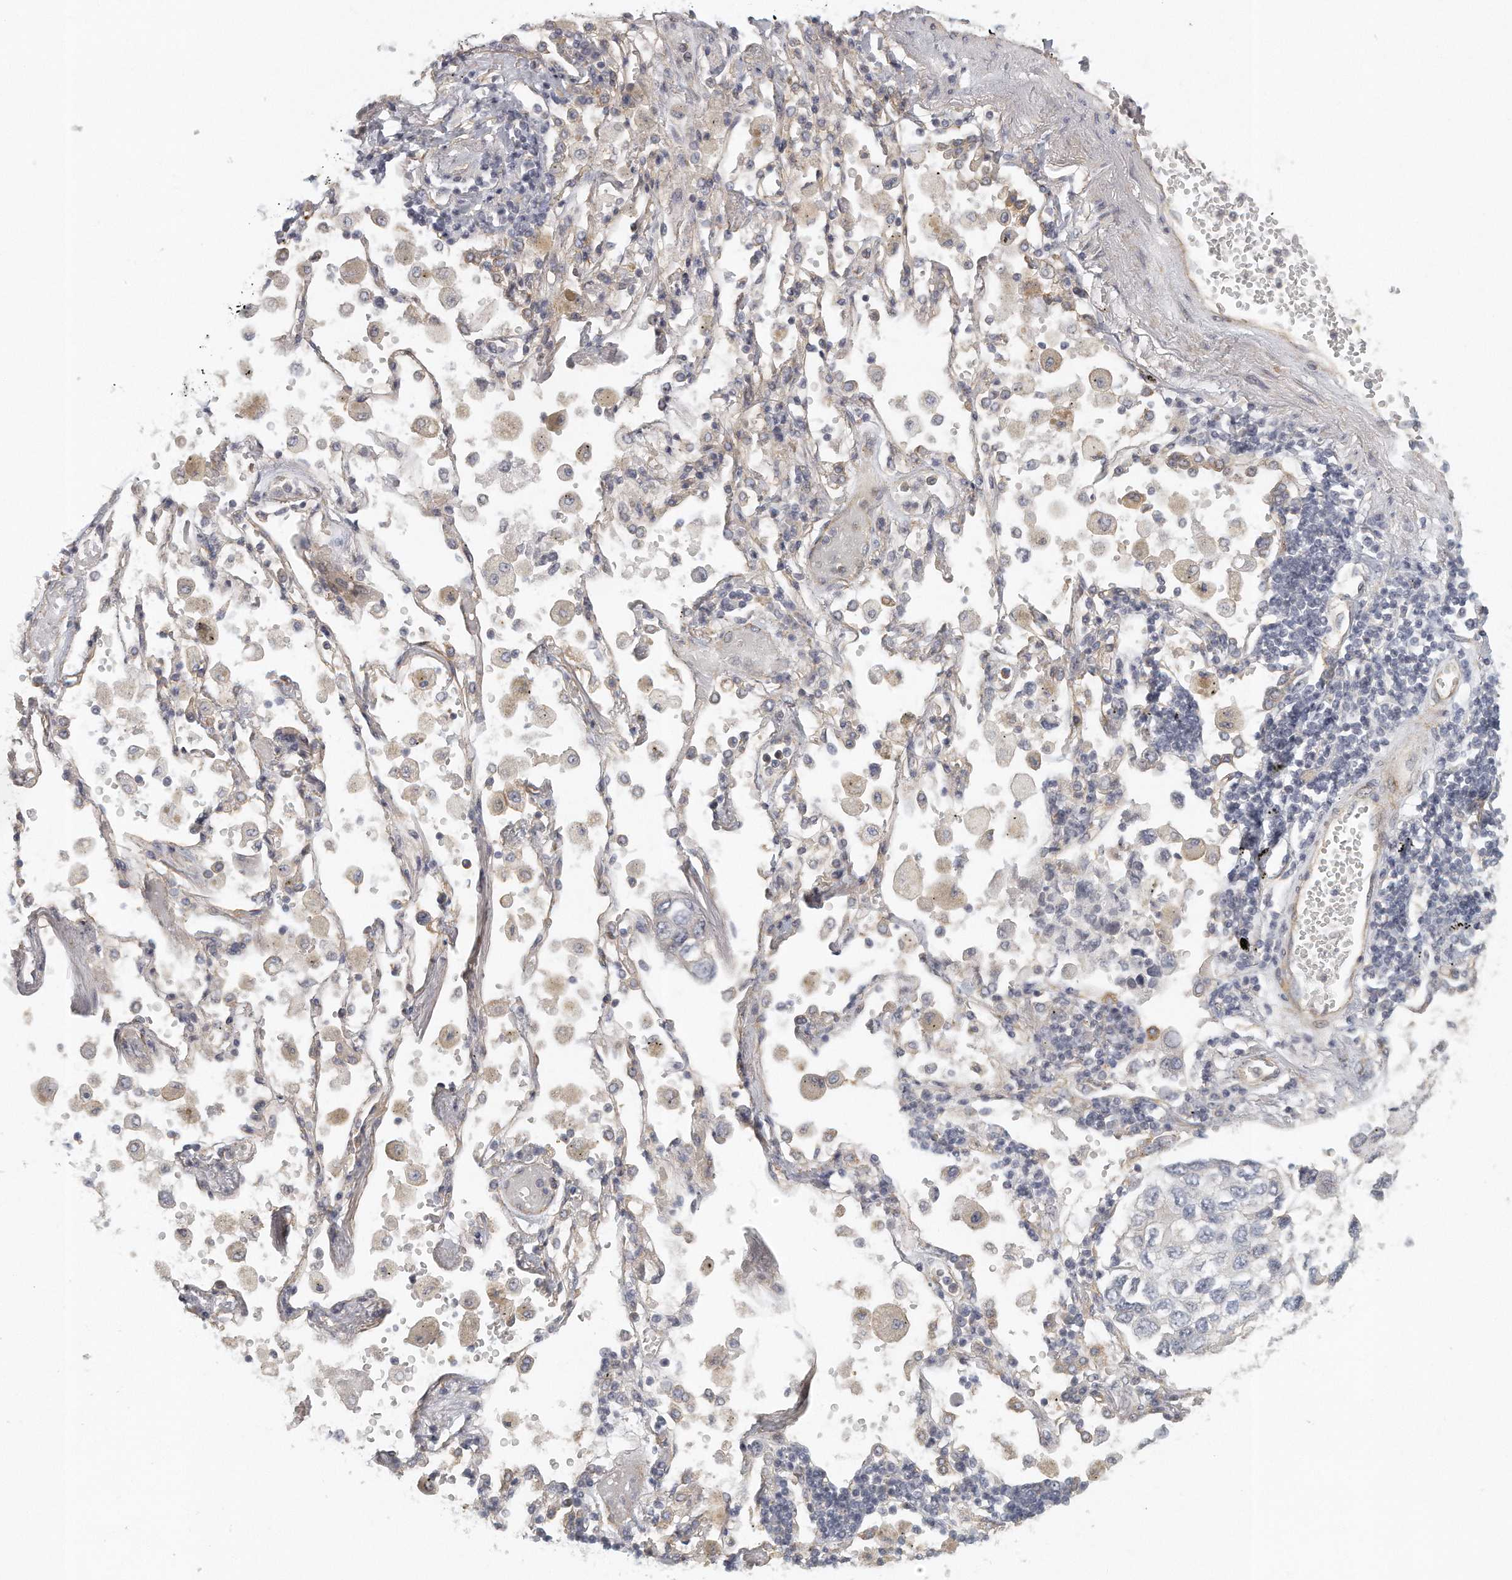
{"staining": {"intensity": "negative", "quantity": "none", "location": "none"}, "tissue": "lung cancer", "cell_type": "Tumor cells", "image_type": "cancer", "snomed": [{"axis": "morphology", "description": "Adenocarcinoma, NOS"}, {"axis": "topography", "description": "Lung"}], "caption": "A photomicrograph of adenocarcinoma (lung) stained for a protein reveals no brown staining in tumor cells. The staining was performed using DAB to visualize the protein expression in brown, while the nuclei were stained in blue with hematoxylin (Magnification: 20x).", "gene": "MTERF4", "patient": {"sex": "male", "age": 63}}